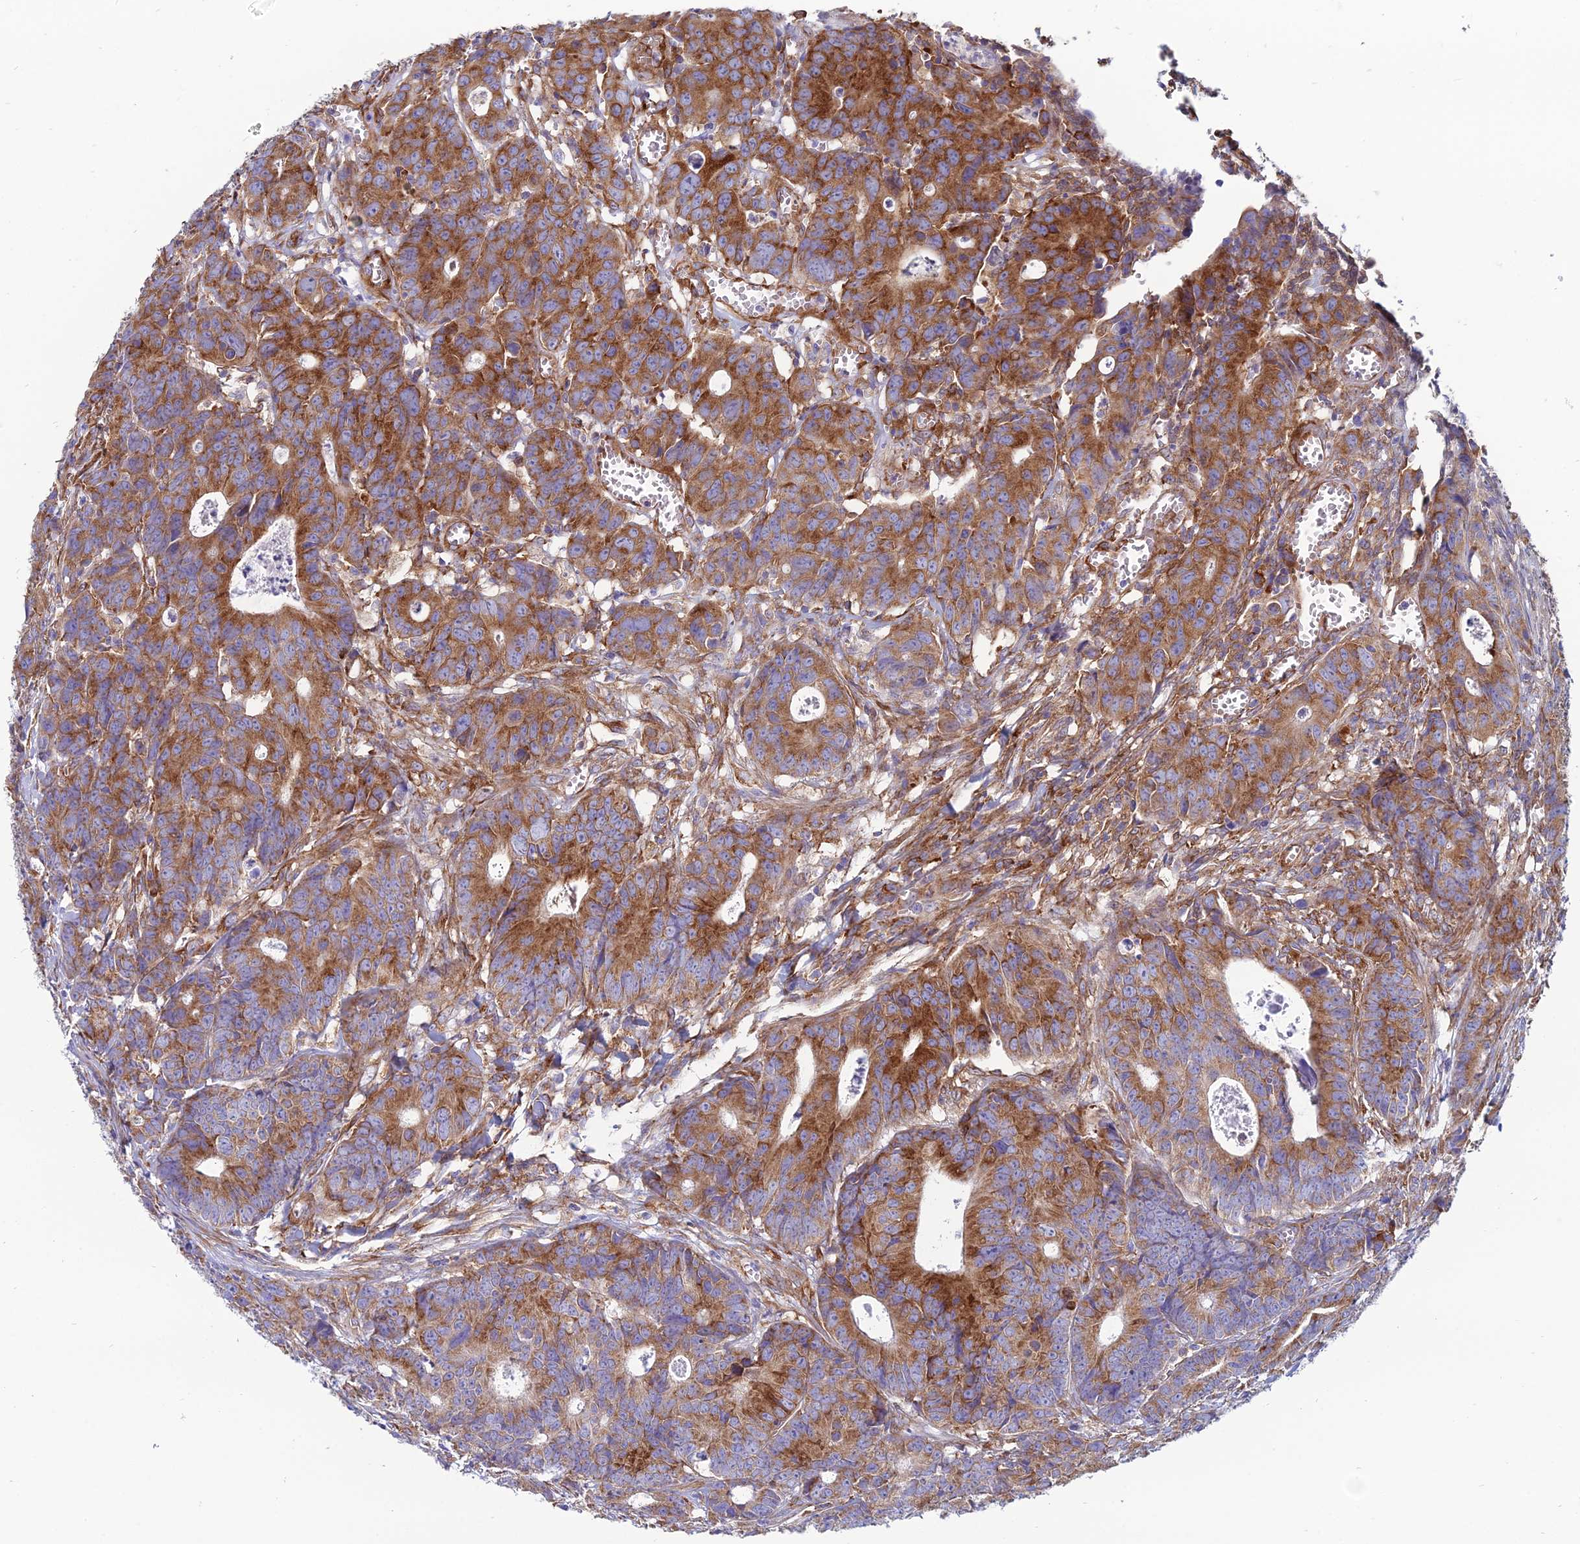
{"staining": {"intensity": "strong", "quantity": ">75%", "location": "cytoplasmic/membranous"}, "tissue": "colorectal cancer", "cell_type": "Tumor cells", "image_type": "cancer", "snomed": [{"axis": "morphology", "description": "Adenocarcinoma, NOS"}, {"axis": "topography", "description": "Colon"}], "caption": "The immunohistochemical stain highlights strong cytoplasmic/membranous staining in tumor cells of colorectal cancer tissue.", "gene": "TXLNA", "patient": {"sex": "female", "age": 57}}